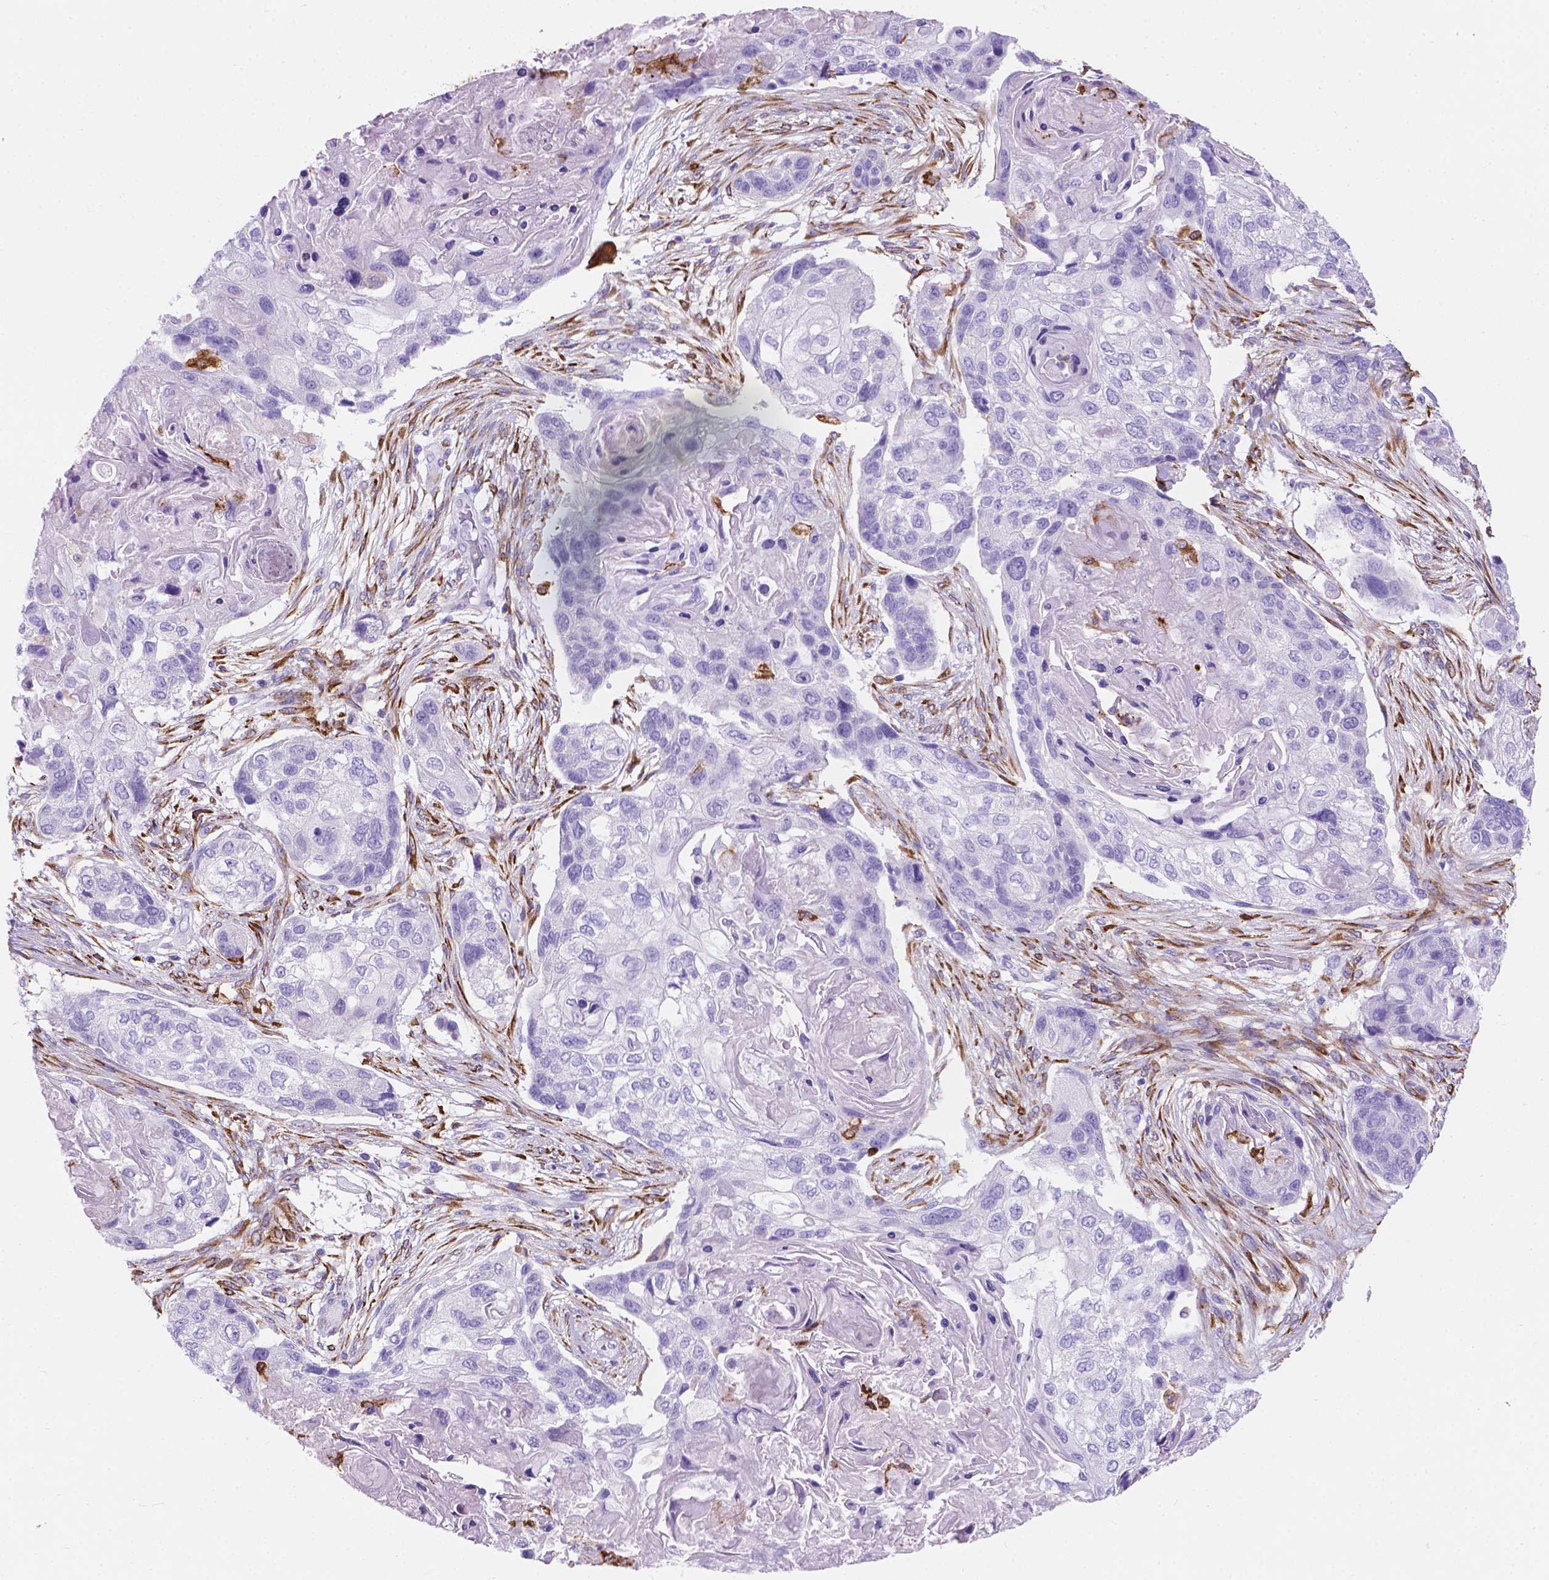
{"staining": {"intensity": "negative", "quantity": "none", "location": "none"}, "tissue": "lung cancer", "cell_type": "Tumor cells", "image_type": "cancer", "snomed": [{"axis": "morphology", "description": "Squamous cell carcinoma, NOS"}, {"axis": "topography", "description": "Lung"}], "caption": "Immunohistochemistry photomicrograph of lung cancer (squamous cell carcinoma) stained for a protein (brown), which shows no expression in tumor cells.", "gene": "MACF1", "patient": {"sex": "male", "age": 69}}